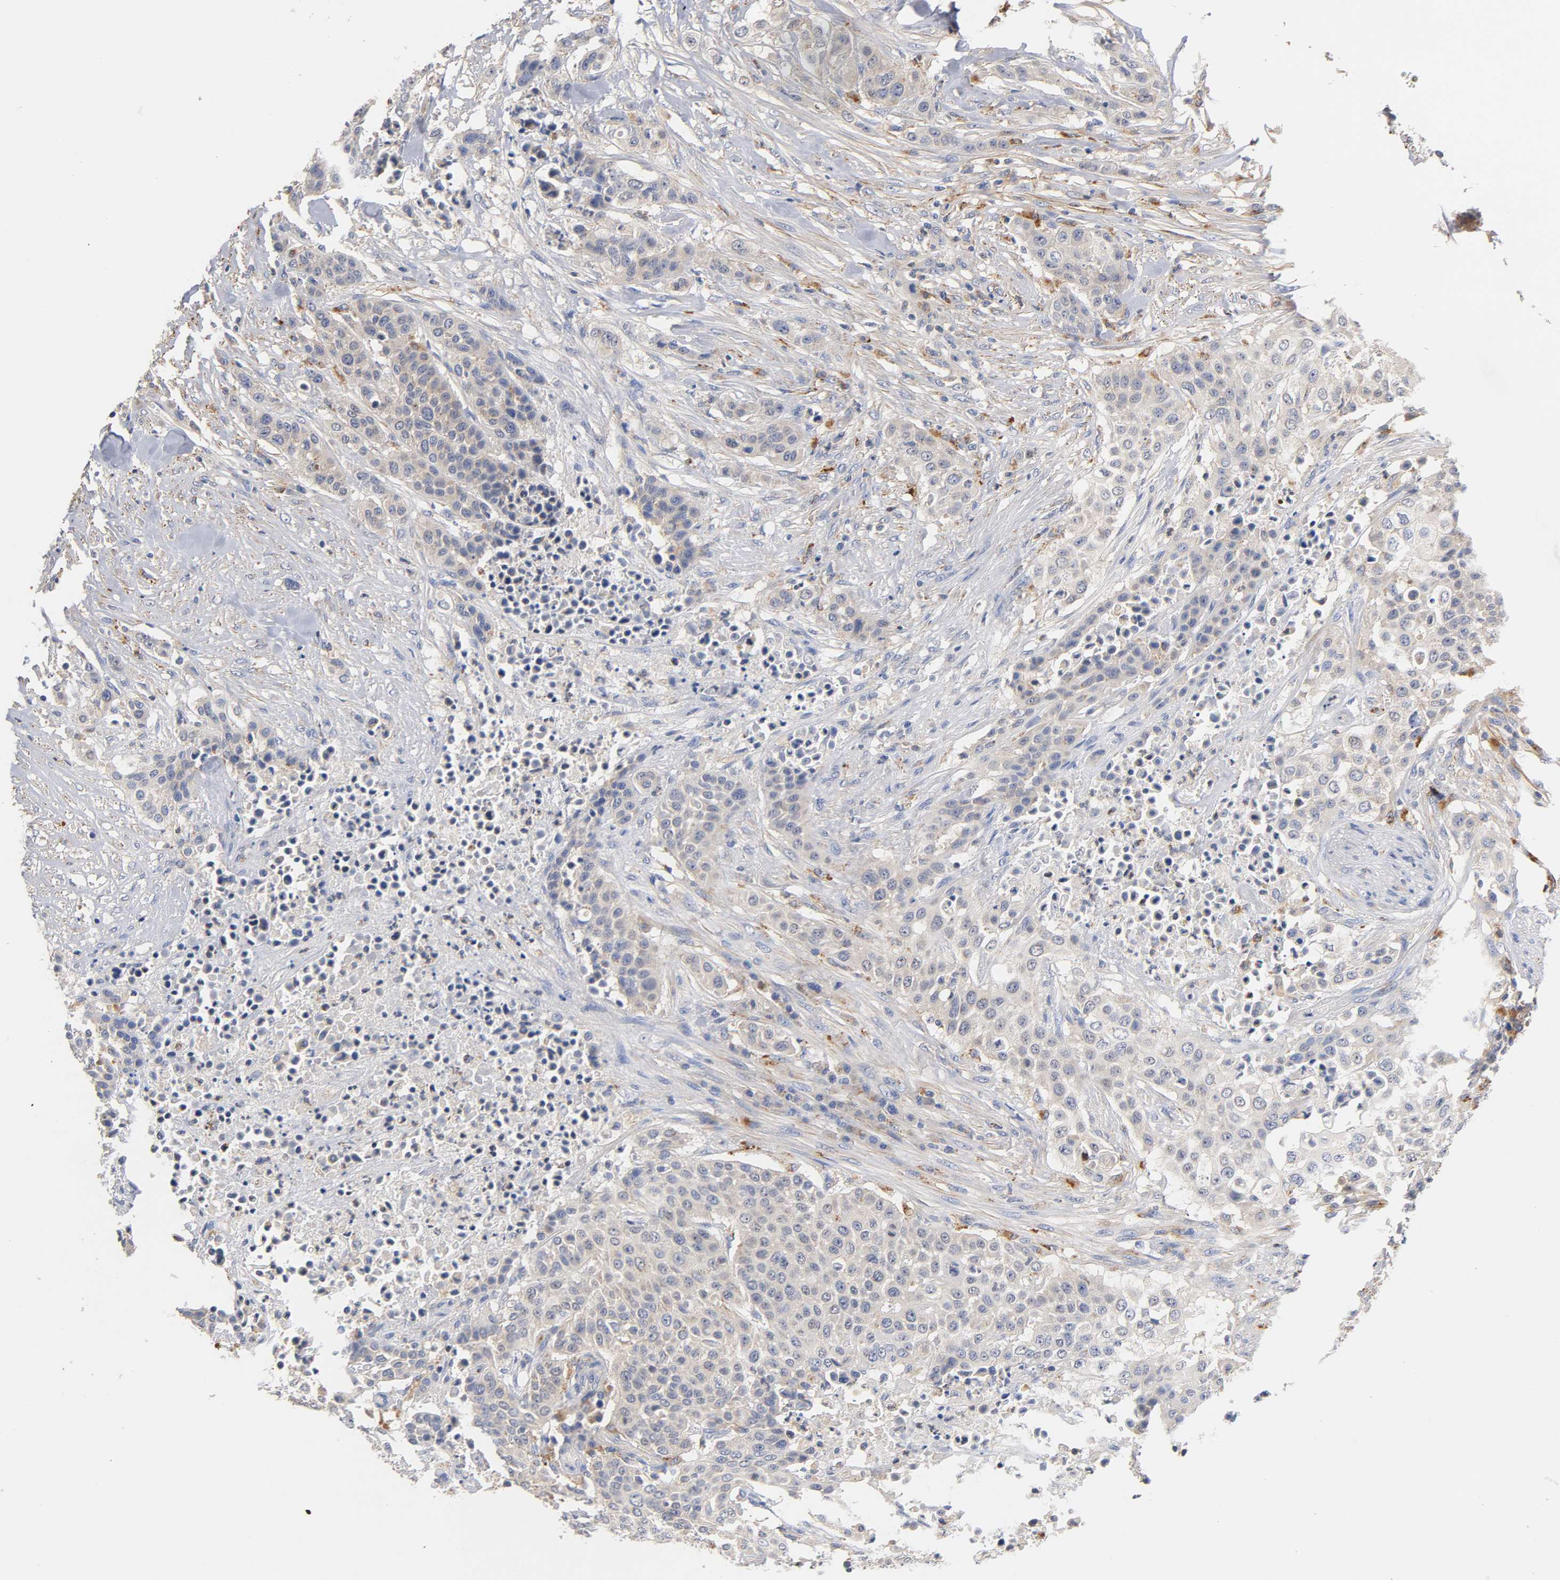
{"staining": {"intensity": "moderate", "quantity": "<25%", "location": "cytoplasmic/membranous"}, "tissue": "urothelial cancer", "cell_type": "Tumor cells", "image_type": "cancer", "snomed": [{"axis": "morphology", "description": "Urothelial carcinoma, High grade"}, {"axis": "topography", "description": "Urinary bladder"}], "caption": "Tumor cells show low levels of moderate cytoplasmic/membranous positivity in about <25% of cells in urothelial cancer.", "gene": "SEMA5A", "patient": {"sex": "male", "age": 74}}